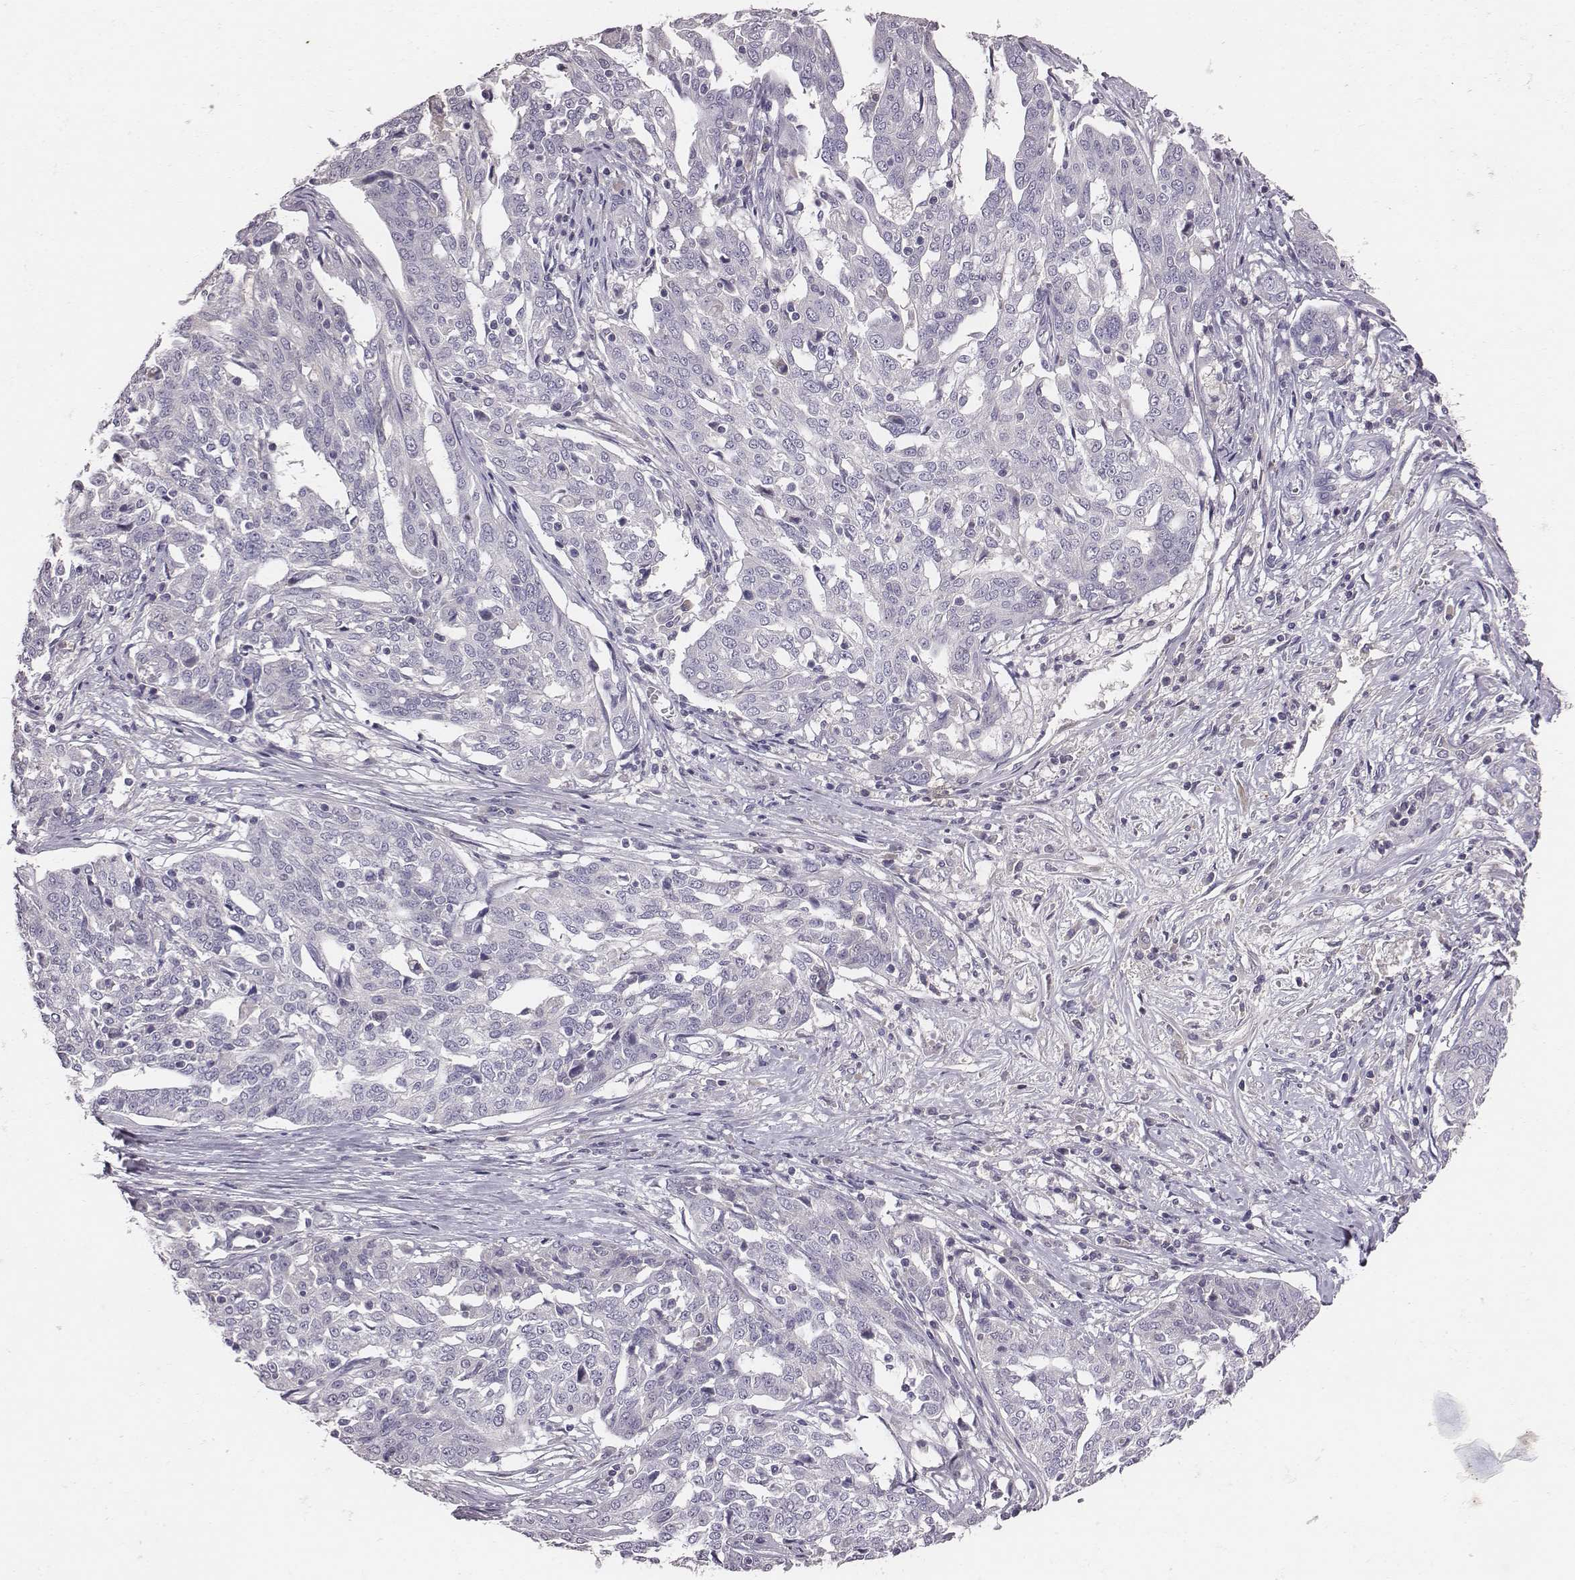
{"staining": {"intensity": "negative", "quantity": "none", "location": "none"}, "tissue": "ovarian cancer", "cell_type": "Tumor cells", "image_type": "cancer", "snomed": [{"axis": "morphology", "description": "Cystadenocarcinoma, serous, NOS"}, {"axis": "topography", "description": "Ovary"}], "caption": "Tumor cells show no significant protein positivity in ovarian cancer.", "gene": "EN1", "patient": {"sex": "female", "age": 67}}